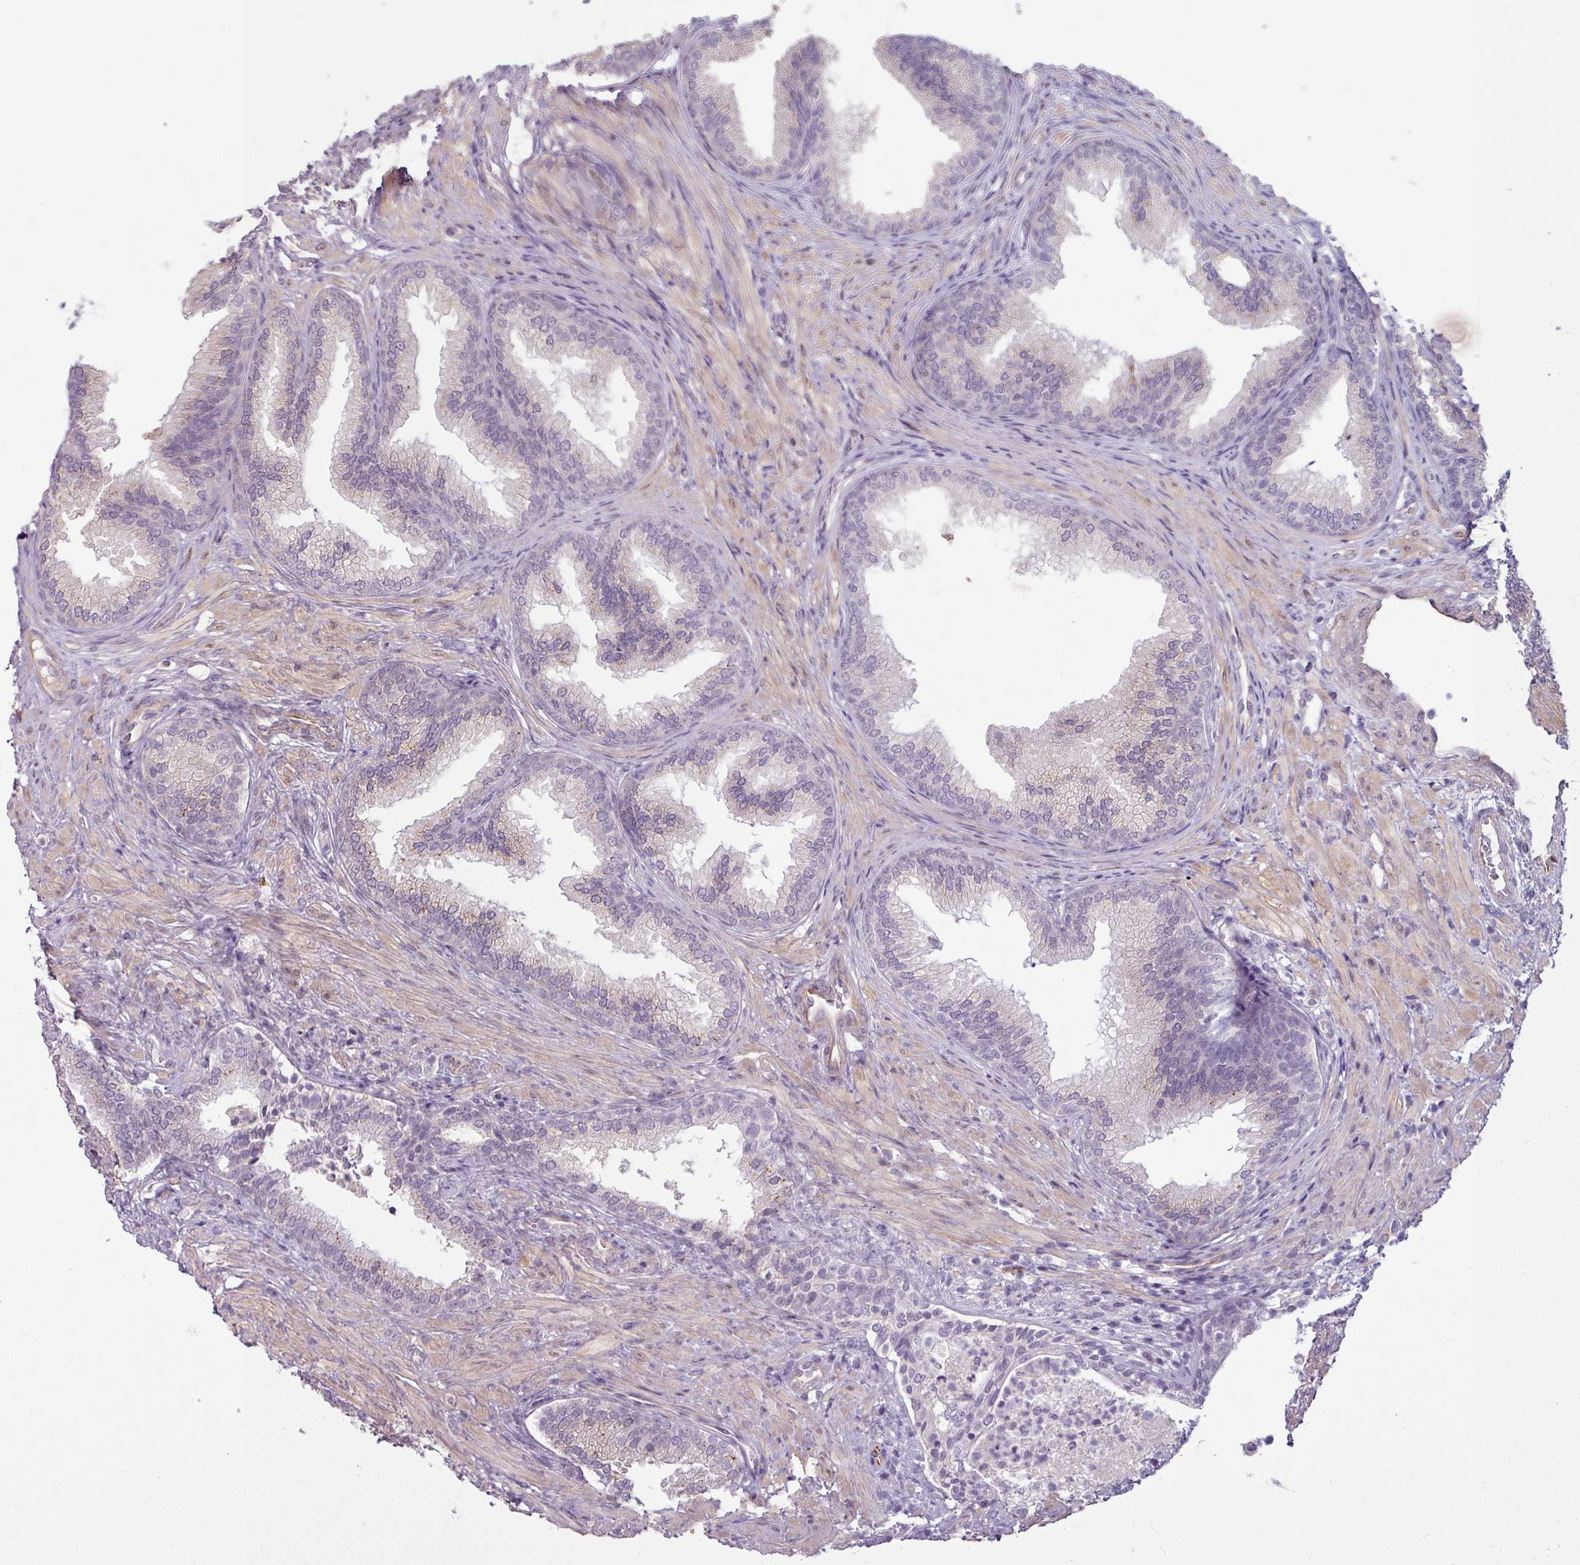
{"staining": {"intensity": "moderate", "quantity": "<25%", "location": "cytoplasmic/membranous"}, "tissue": "prostate", "cell_type": "Glandular cells", "image_type": "normal", "snomed": [{"axis": "morphology", "description": "Normal tissue, NOS"}, {"axis": "topography", "description": "Prostate"}], "caption": "Immunohistochemistry (IHC) histopathology image of normal prostate: human prostate stained using immunohistochemistry (IHC) reveals low levels of moderate protein expression localized specifically in the cytoplasmic/membranous of glandular cells, appearing as a cytoplasmic/membranous brown color.", "gene": "UVSSA", "patient": {"sex": "male", "age": 76}}